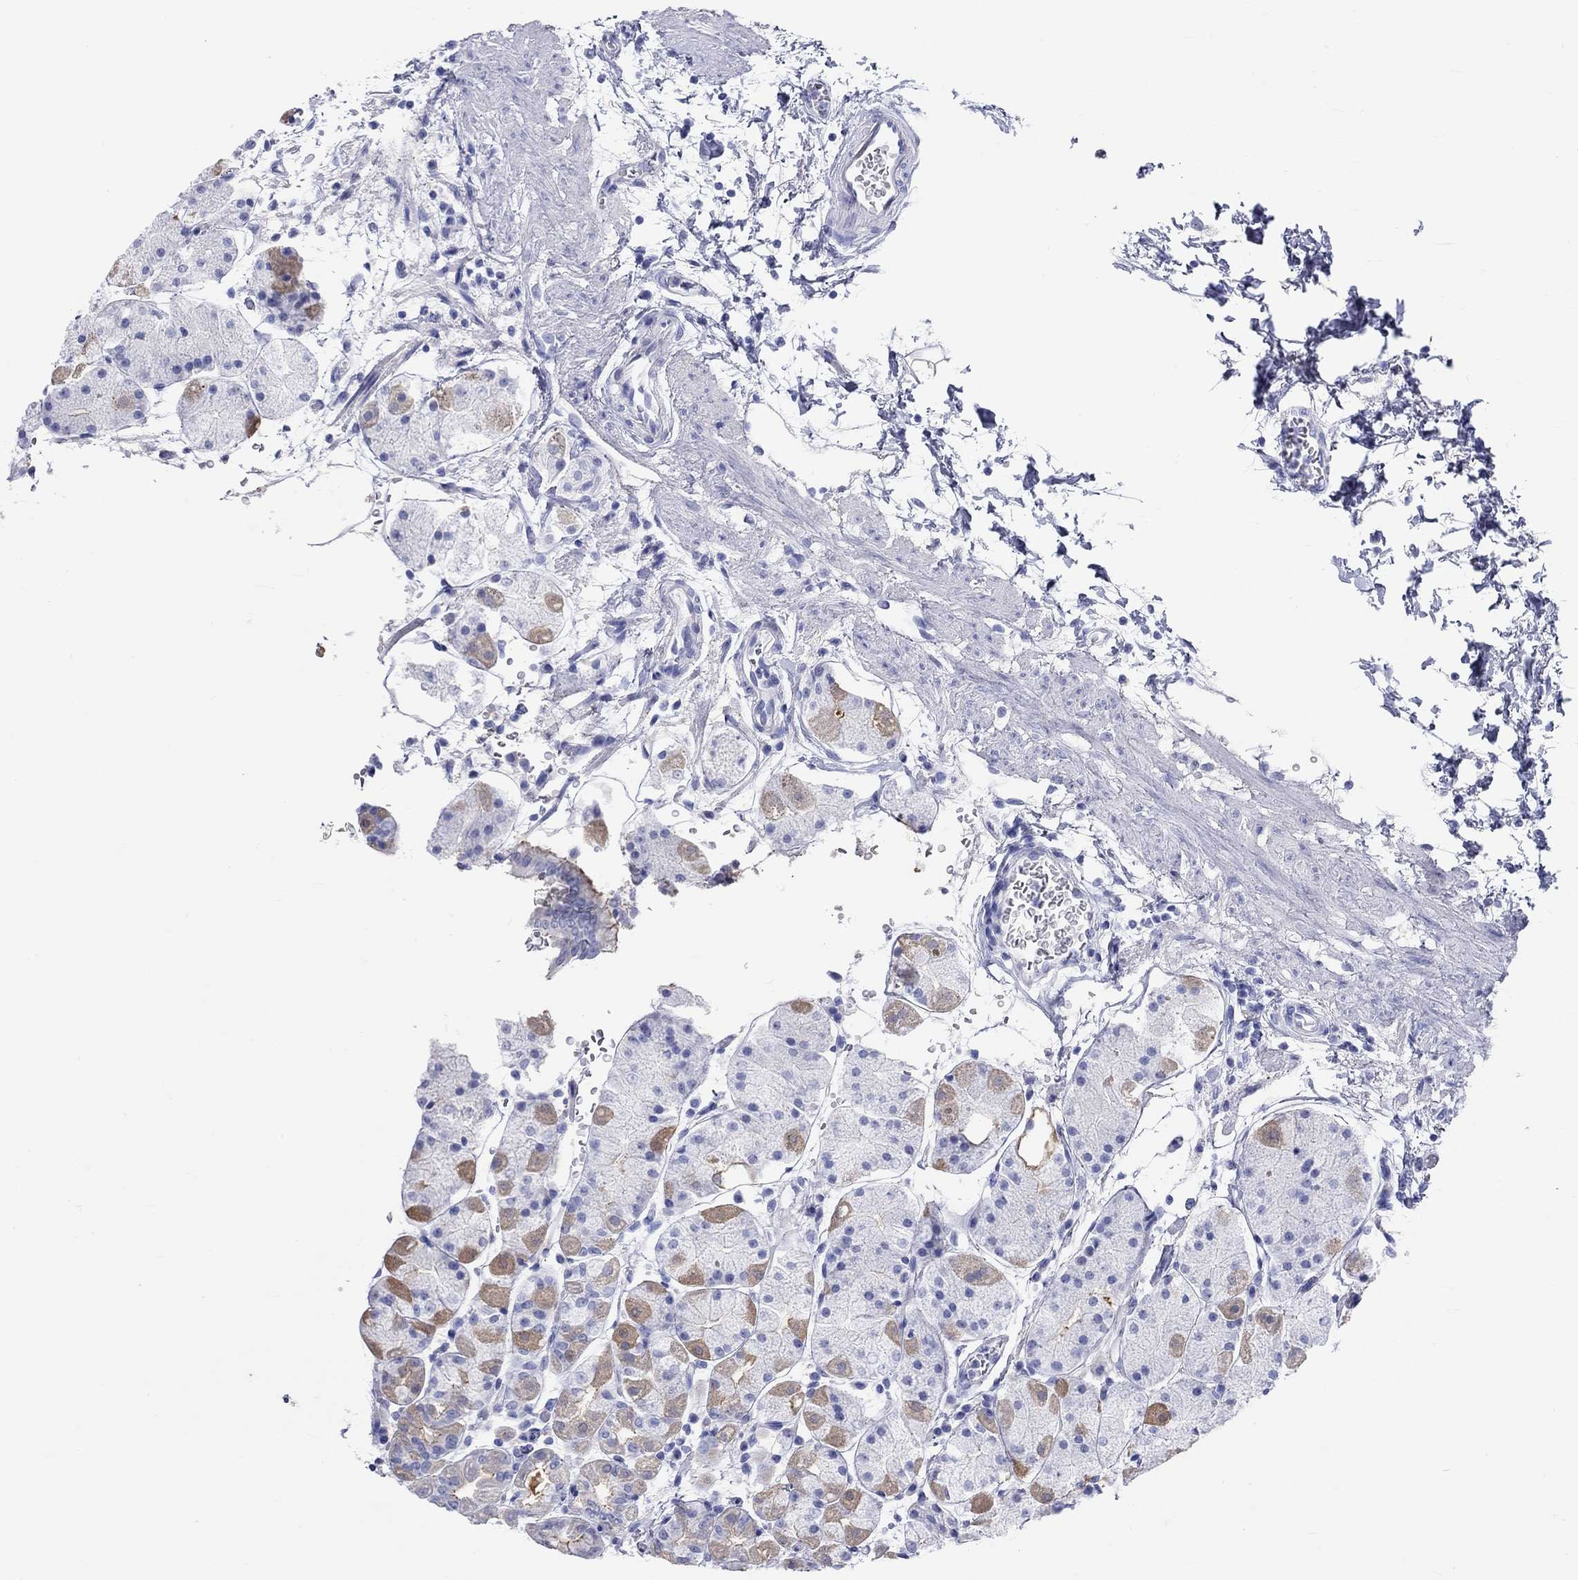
{"staining": {"intensity": "strong", "quantity": "25%-75%", "location": "cytoplasmic/membranous"}, "tissue": "stomach", "cell_type": "Glandular cells", "image_type": "normal", "snomed": [{"axis": "morphology", "description": "Normal tissue, NOS"}, {"axis": "topography", "description": "Stomach"}], "caption": "The immunohistochemical stain labels strong cytoplasmic/membranous expression in glandular cells of normal stomach. The staining was performed using DAB, with brown indicating positive protein expression. Nuclei are stained blue with hematoxylin.", "gene": "SPATA9", "patient": {"sex": "male", "age": 54}}